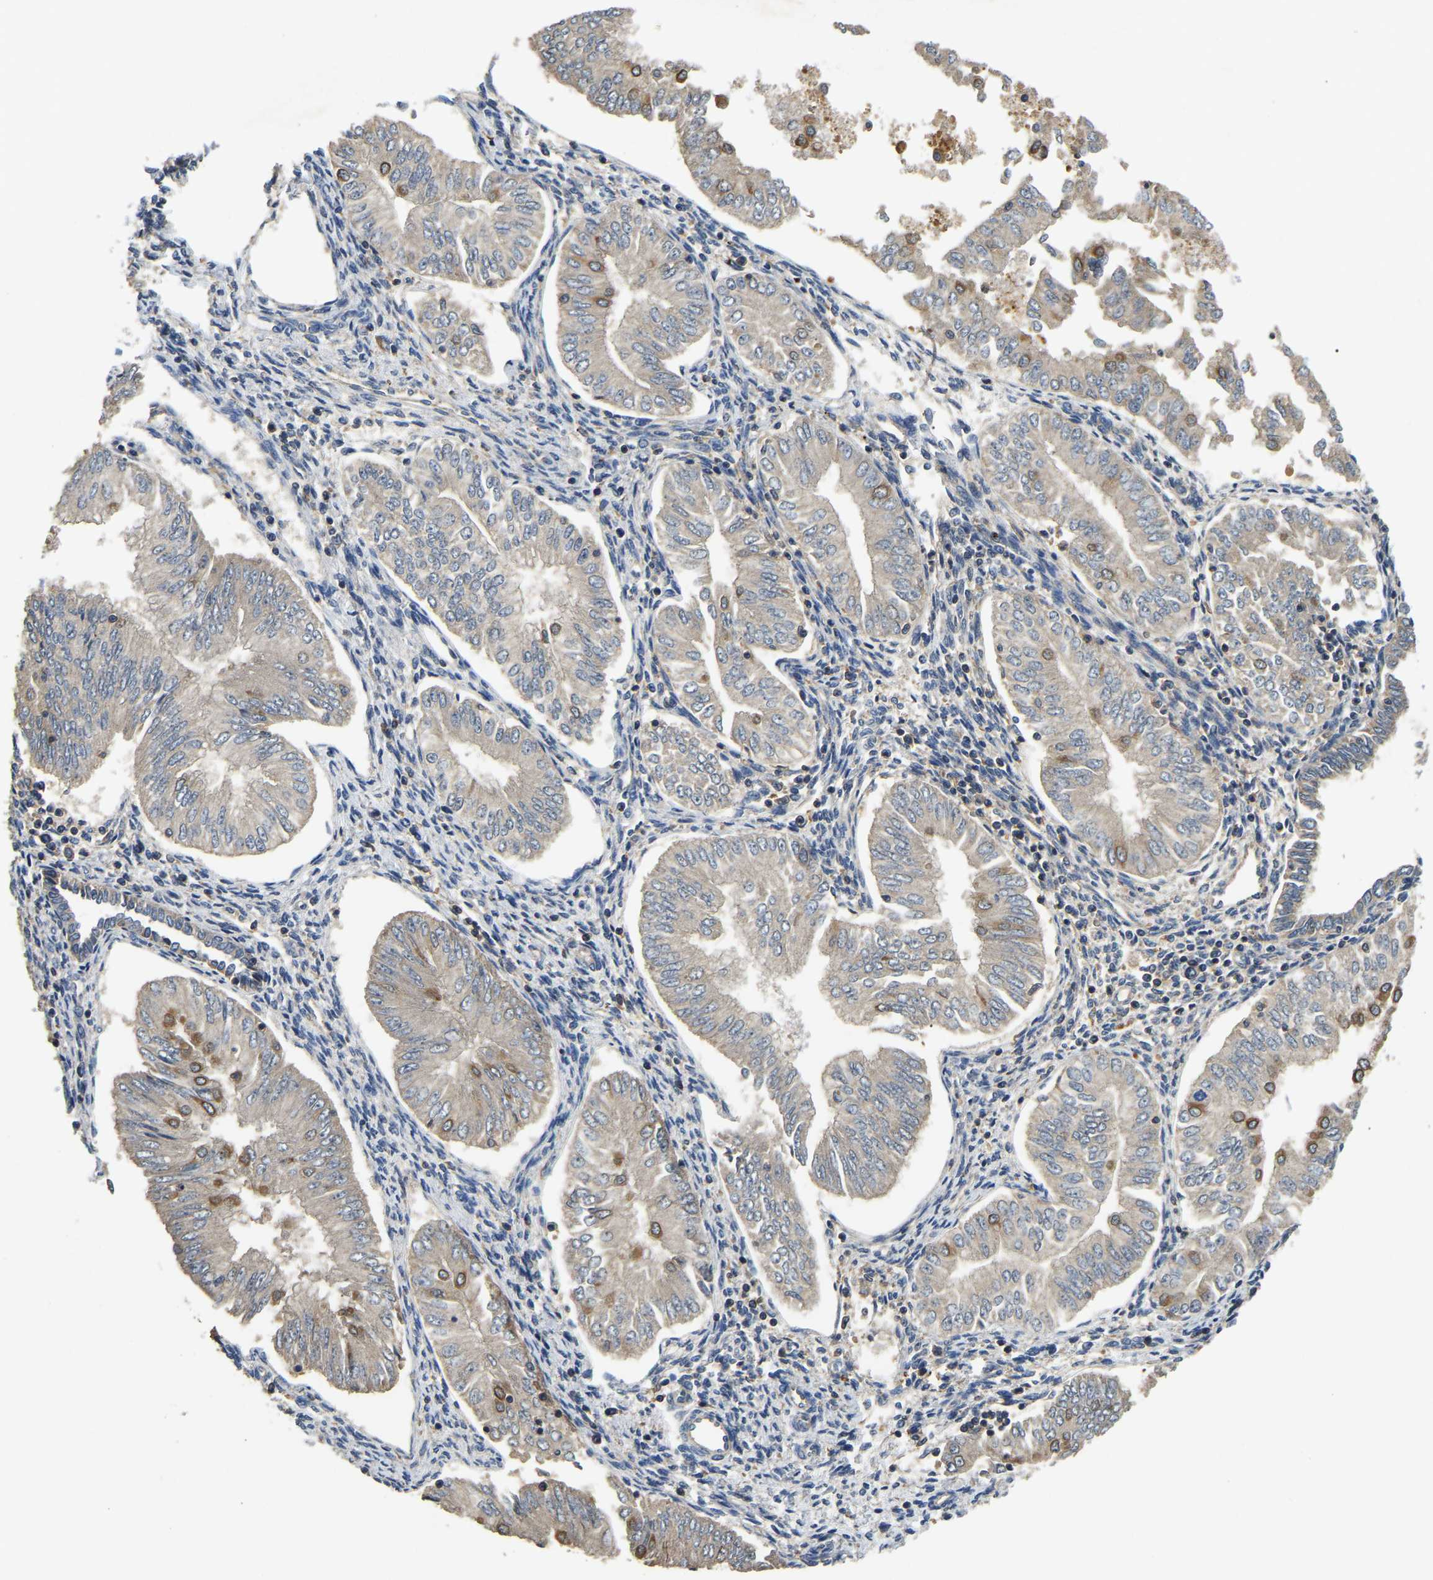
{"staining": {"intensity": "moderate", "quantity": "<25%", "location": "cytoplasmic/membranous"}, "tissue": "endometrial cancer", "cell_type": "Tumor cells", "image_type": "cancer", "snomed": [{"axis": "morphology", "description": "Adenocarcinoma, NOS"}, {"axis": "topography", "description": "Endometrium"}], "caption": "A brown stain shows moderate cytoplasmic/membranous expression of a protein in human endometrial cancer (adenocarcinoma) tumor cells.", "gene": "SMPD2", "patient": {"sex": "female", "age": 53}}